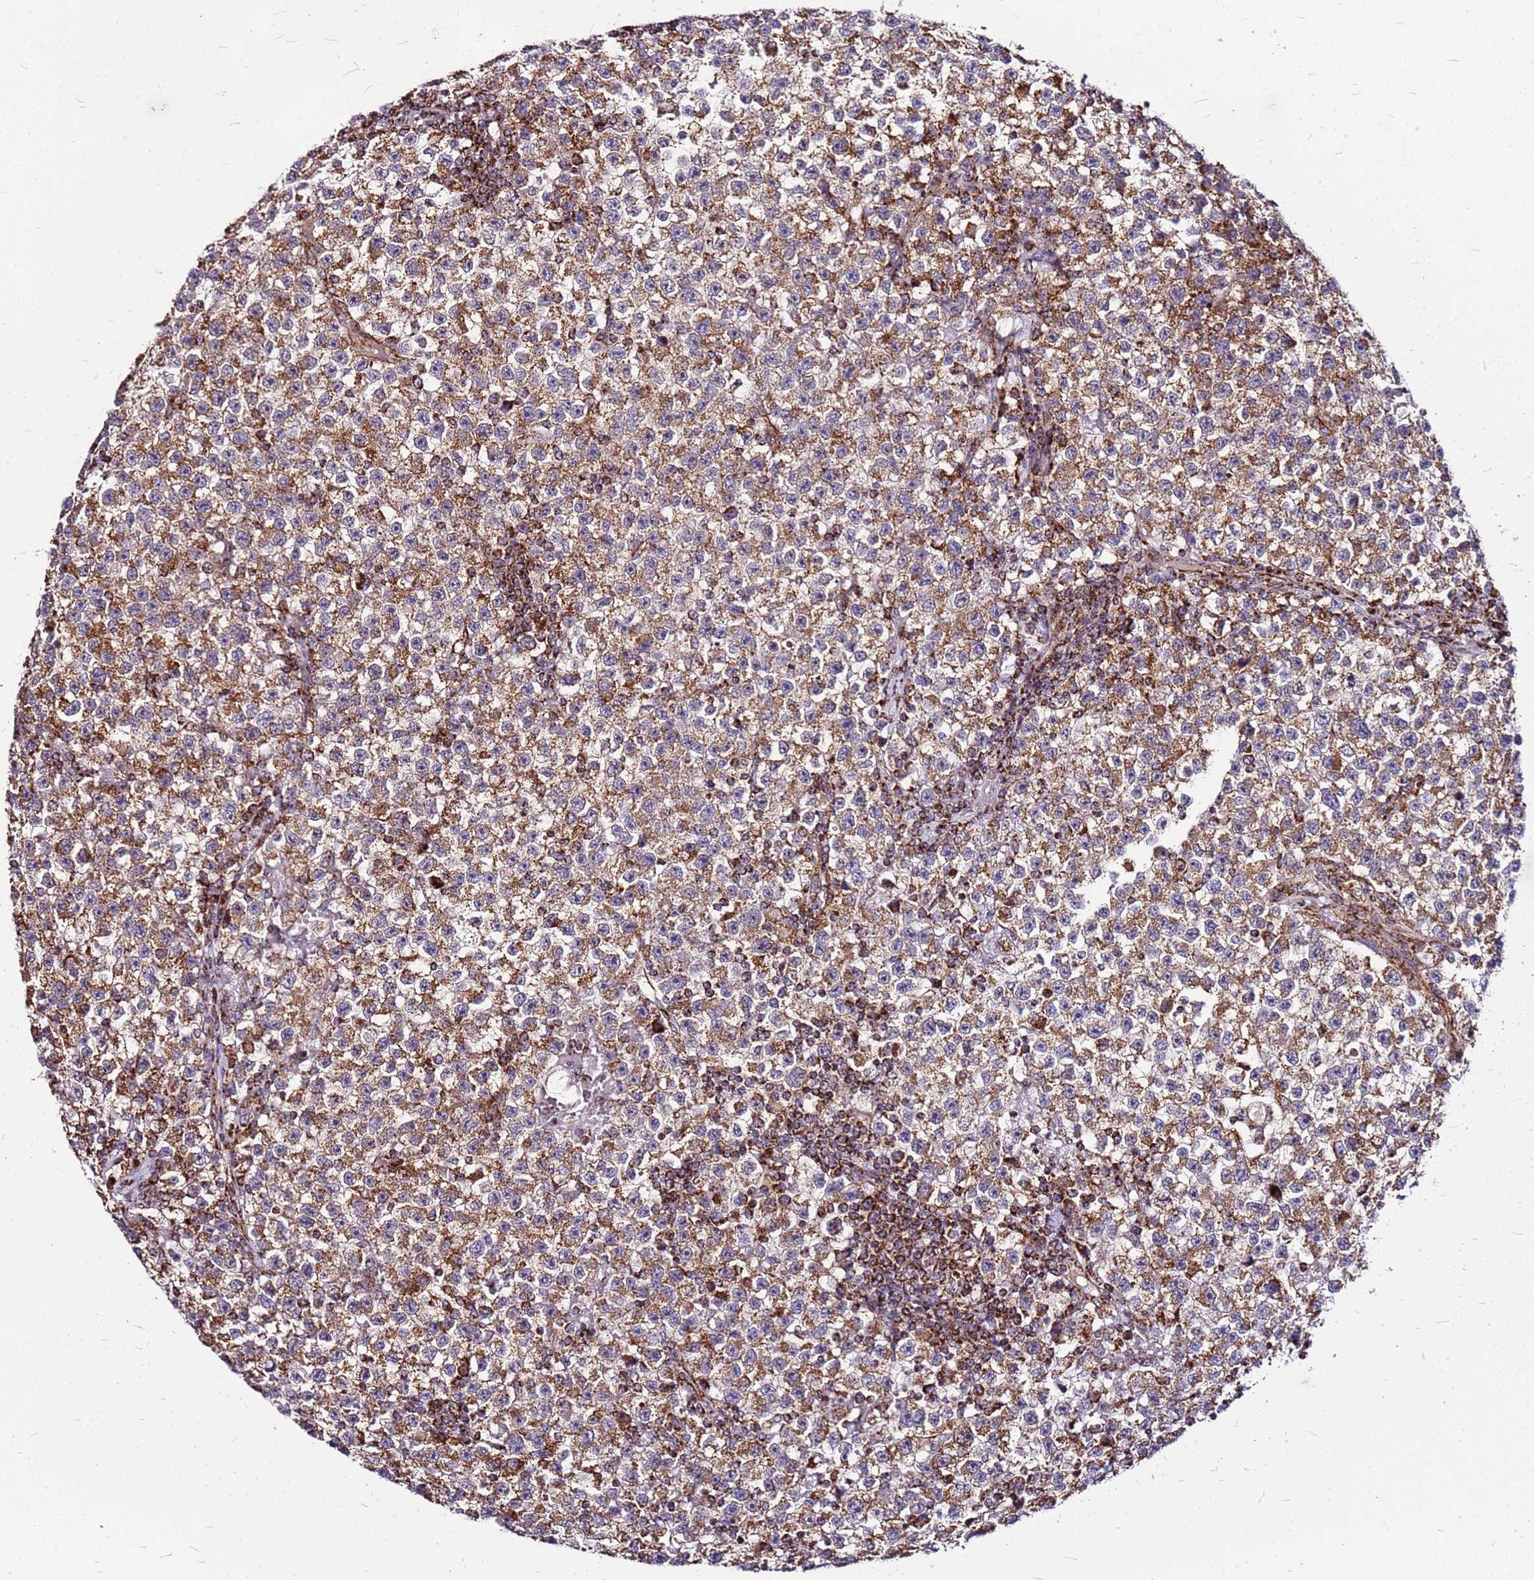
{"staining": {"intensity": "moderate", "quantity": ">75%", "location": "cytoplasmic/membranous"}, "tissue": "testis cancer", "cell_type": "Tumor cells", "image_type": "cancer", "snomed": [{"axis": "morphology", "description": "Seminoma, NOS"}, {"axis": "topography", "description": "Testis"}], "caption": "Human seminoma (testis) stained for a protein (brown) exhibits moderate cytoplasmic/membranous positive staining in approximately >75% of tumor cells.", "gene": "OR51T1", "patient": {"sex": "male", "age": 22}}